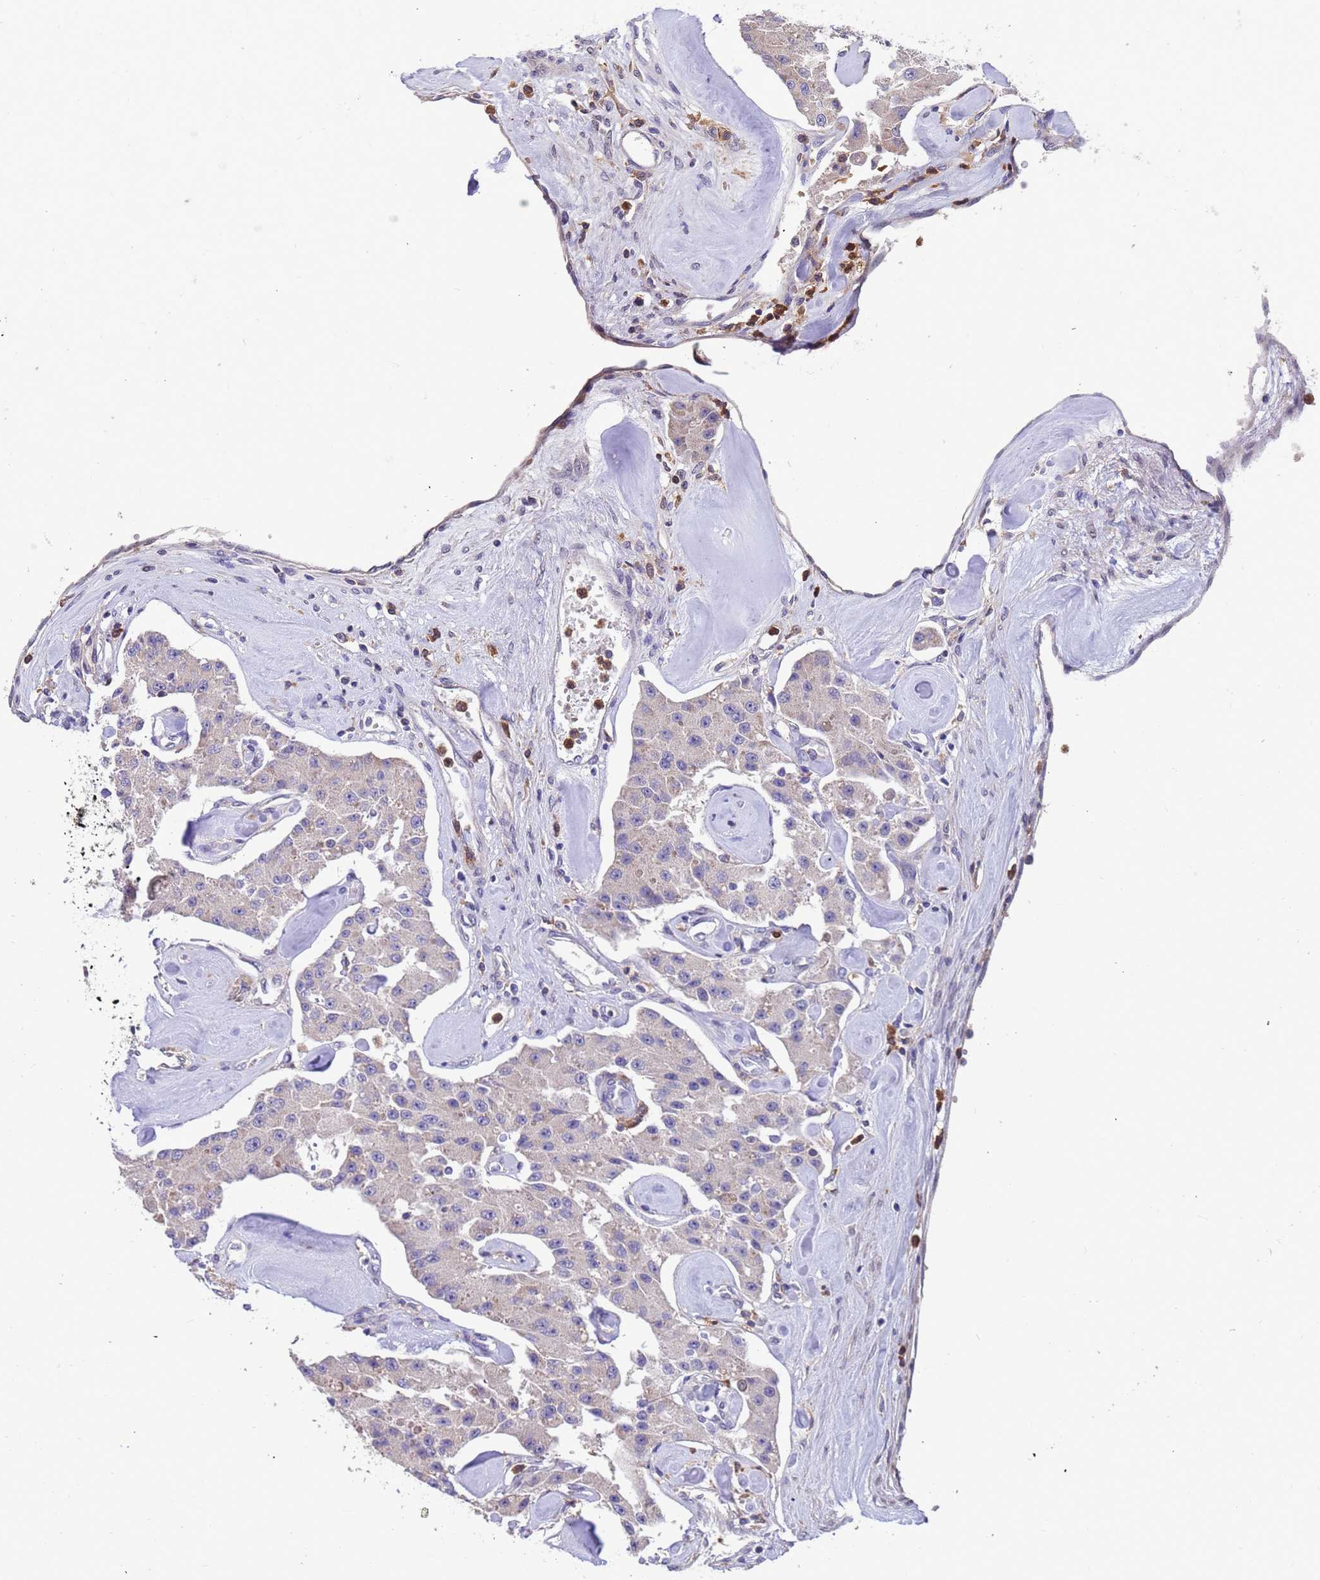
{"staining": {"intensity": "negative", "quantity": "none", "location": "none"}, "tissue": "carcinoid", "cell_type": "Tumor cells", "image_type": "cancer", "snomed": [{"axis": "morphology", "description": "Carcinoid, malignant, NOS"}, {"axis": "topography", "description": "Pancreas"}], "caption": "An immunohistochemistry (IHC) micrograph of carcinoid (malignant) is shown. There is no staining in tumor cells of carcinoid (malignant).", "gene": "AMPD3", "patient": {"sex": "male", "age": 41}}